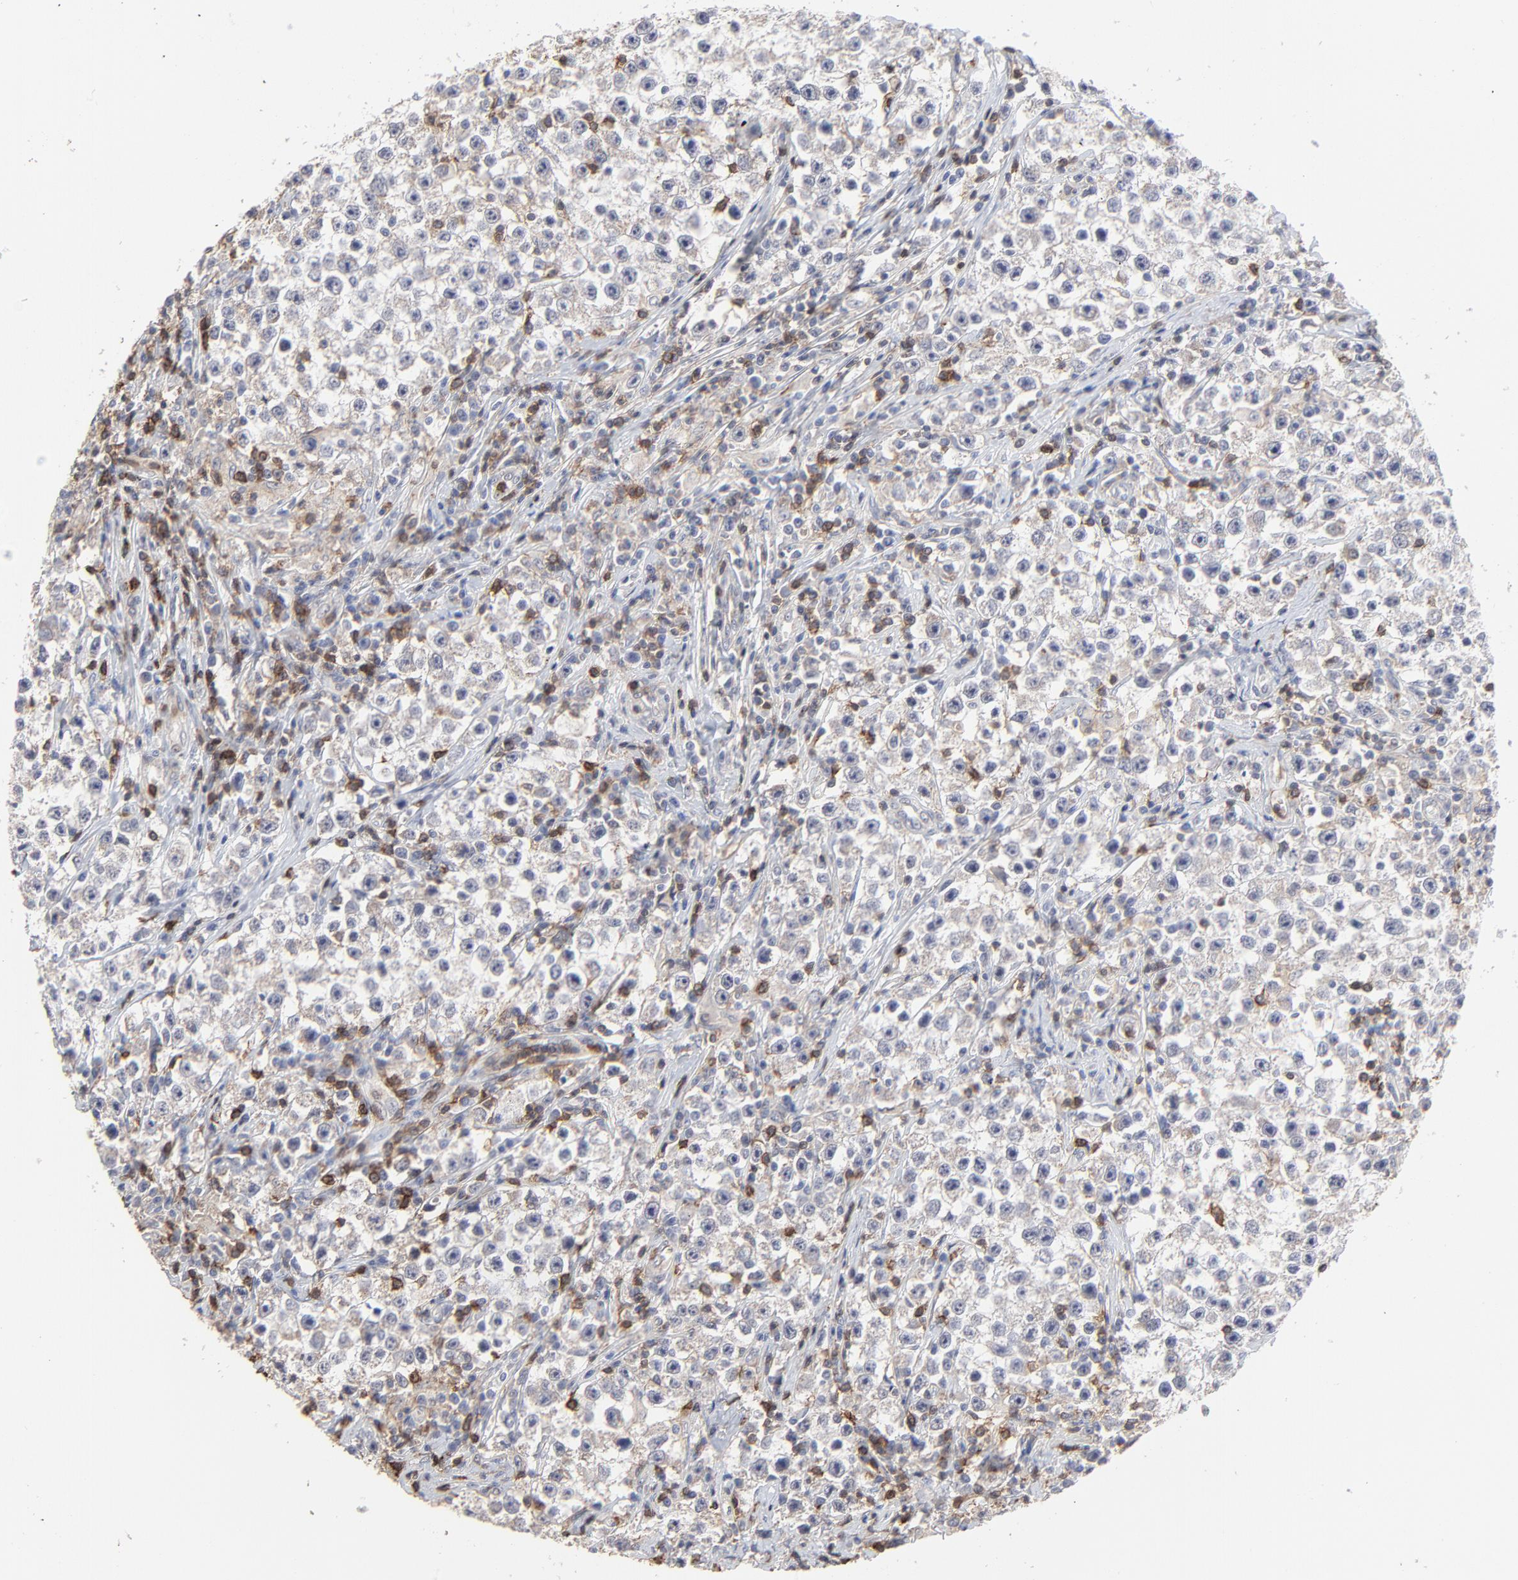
{"staining": {"intensity": "negative", "quantity": "none", "location": "none"}, "tissue": "testis cancer", "cell_type": "Tumor cells", "image_type": "cancer", "snomed": [{"axis": "morphology", "description": "Seminoma, NOS"}, {"axis": "topography", "description": "Testis"}], "caption": "DAB immunohistochemical staining of human seminoma (testis) reveals no significant positivity in tumor cells.", "gene": "SLC6A14", "patient": {"sex": "male", "age": 35}}